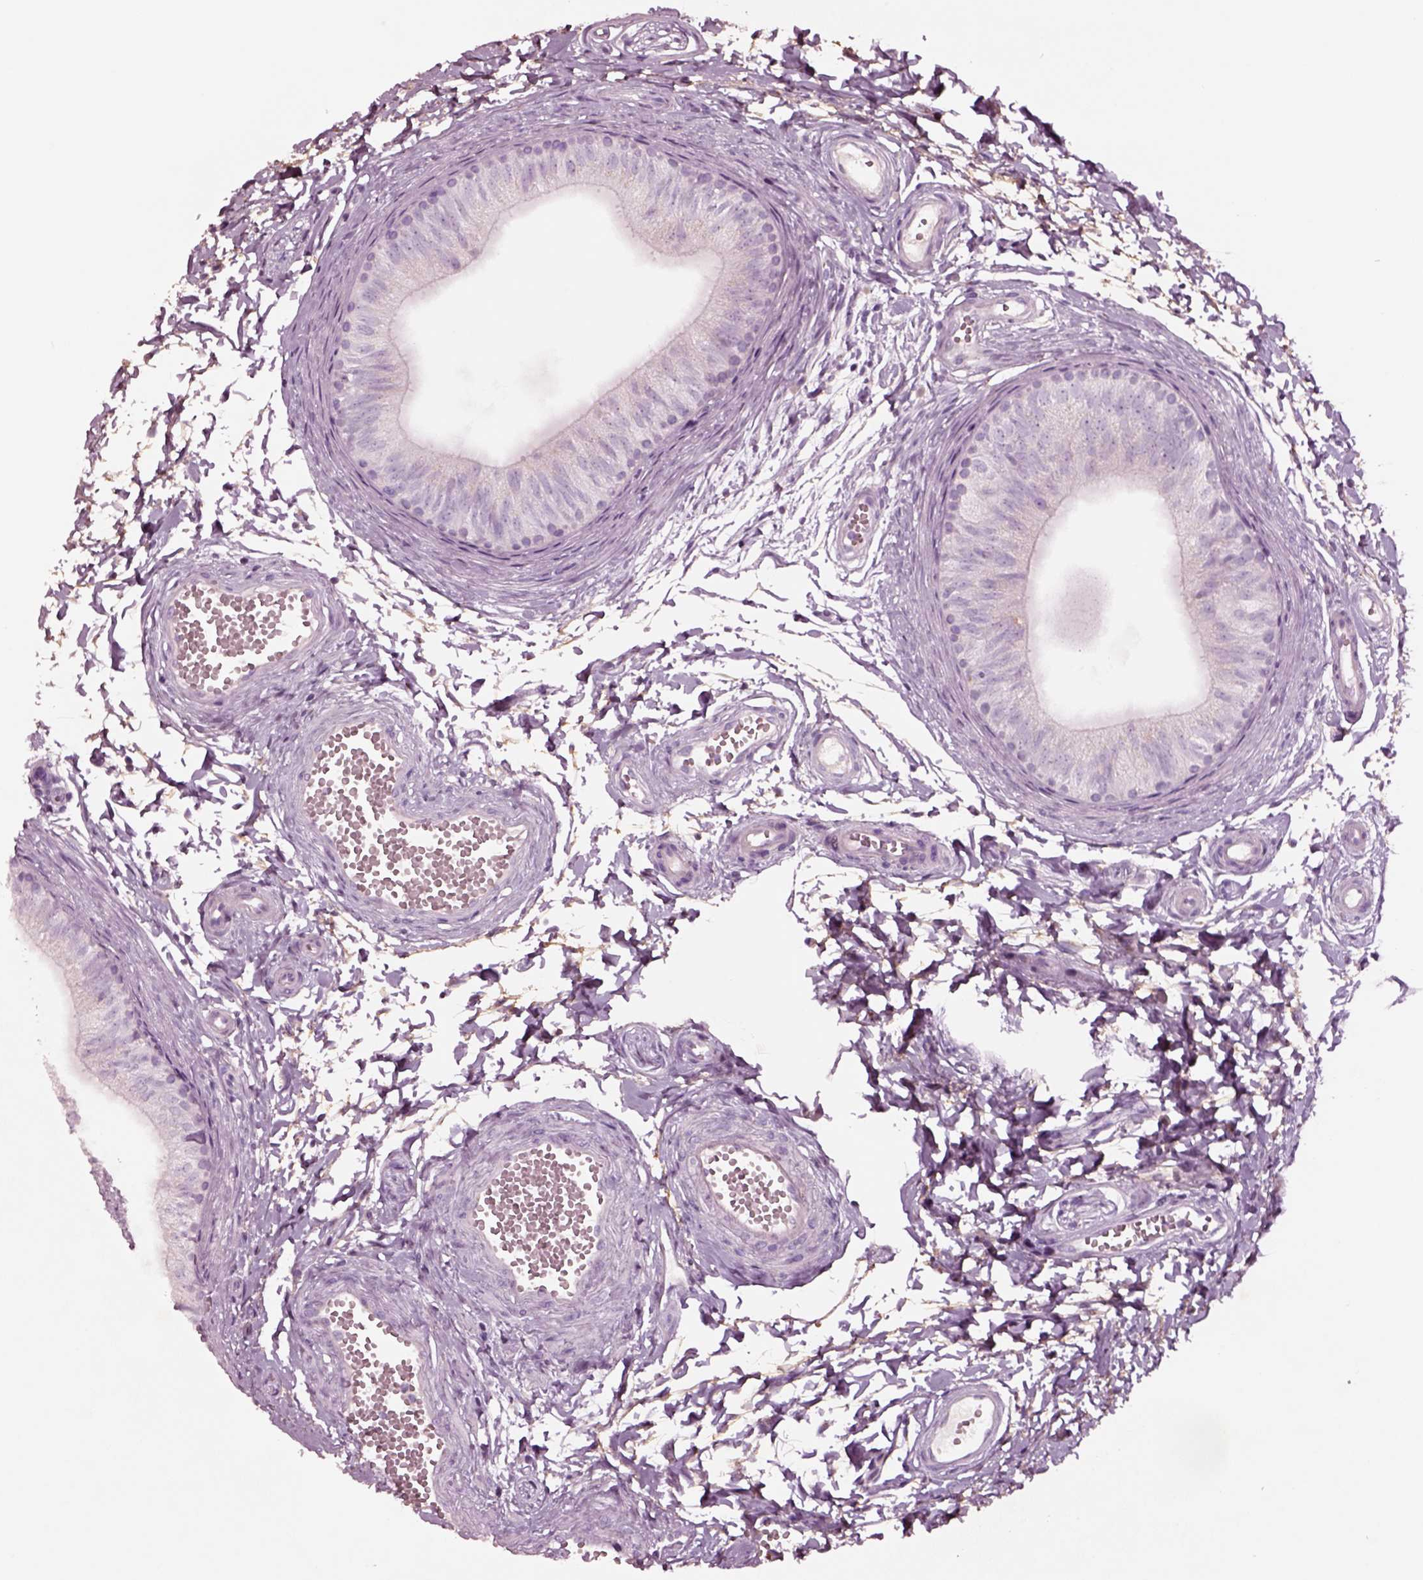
{"staining": {"intensity": "negative", "quantity": "none", "location": "none"}, "tissue": "epididymis", "cell_type": "Glandular cells", "image_type": "normal", "snomed": [{"axis": "morphology", "description": "Normal tissue, NOS"}, {"axis": "topography", "description": "Epididymis"}], "caption": "An immunohistochemistry photomicrograph of unremarkable epididymis is shown. There is no staining in glandular cells of epididymis.", "gene": "NMRK2", "patient": {"sex": "male", "age": 22}}